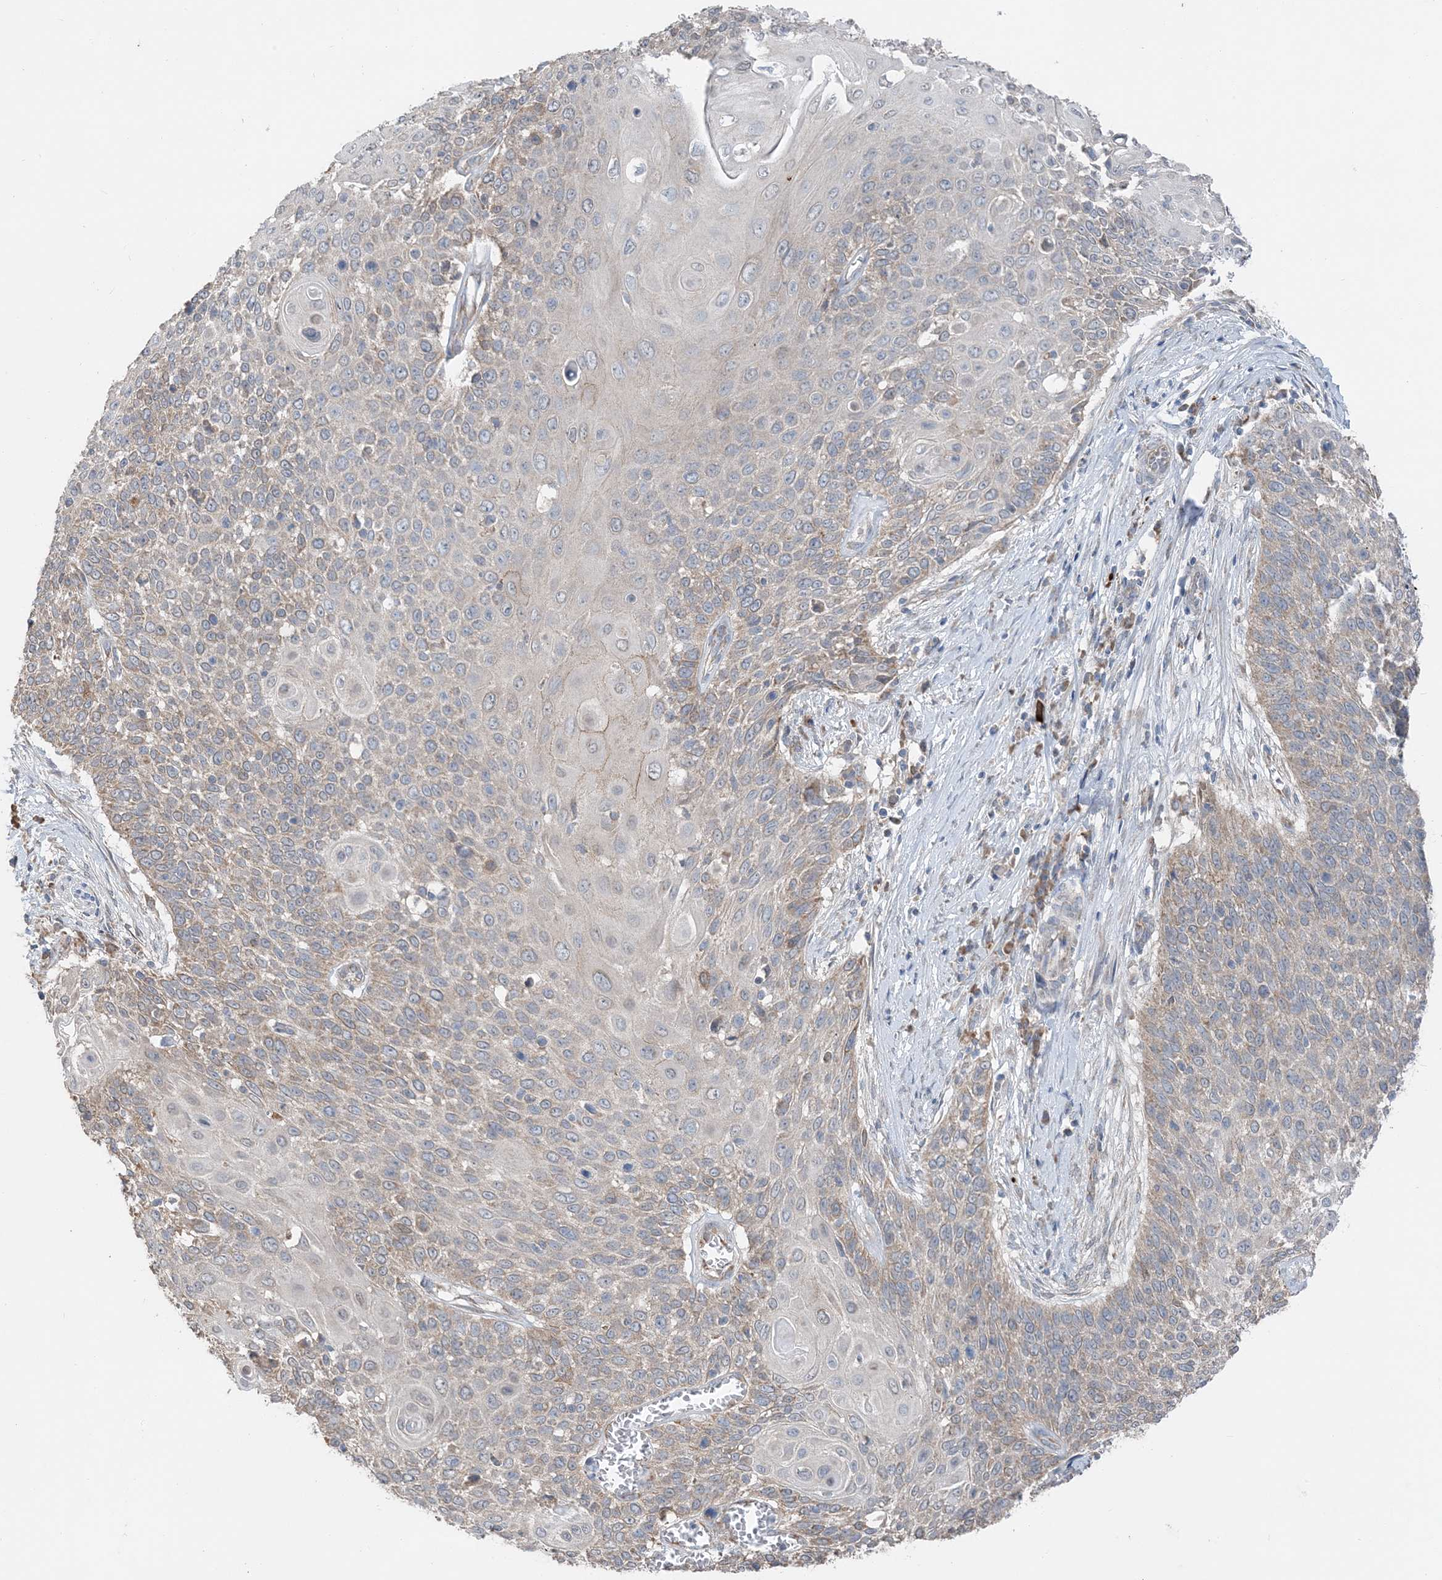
{"staining": {"intensity": "weak", "quantity": "25%-75%", "location": "cytoplasmic/membranous"}, "tissue": "cervical cancer", "cell_type": "Tumor cells", "image_type": "cancer", "snomed": [{"axis": "morphology", "description": "Squamous cell carcinoma, NOS"}, {"axis": "topography", "description": "Cervix"}], "caption": "A histopathology image showing weak cytoplasmic/membranous staining in about 25%-75% of tumor cells in squamous cell carcinoma (cervical), as visualized by brown immunohistochemical staining.", "gene": "DHX30", "patient": {"sex": "female", "age": 39}}